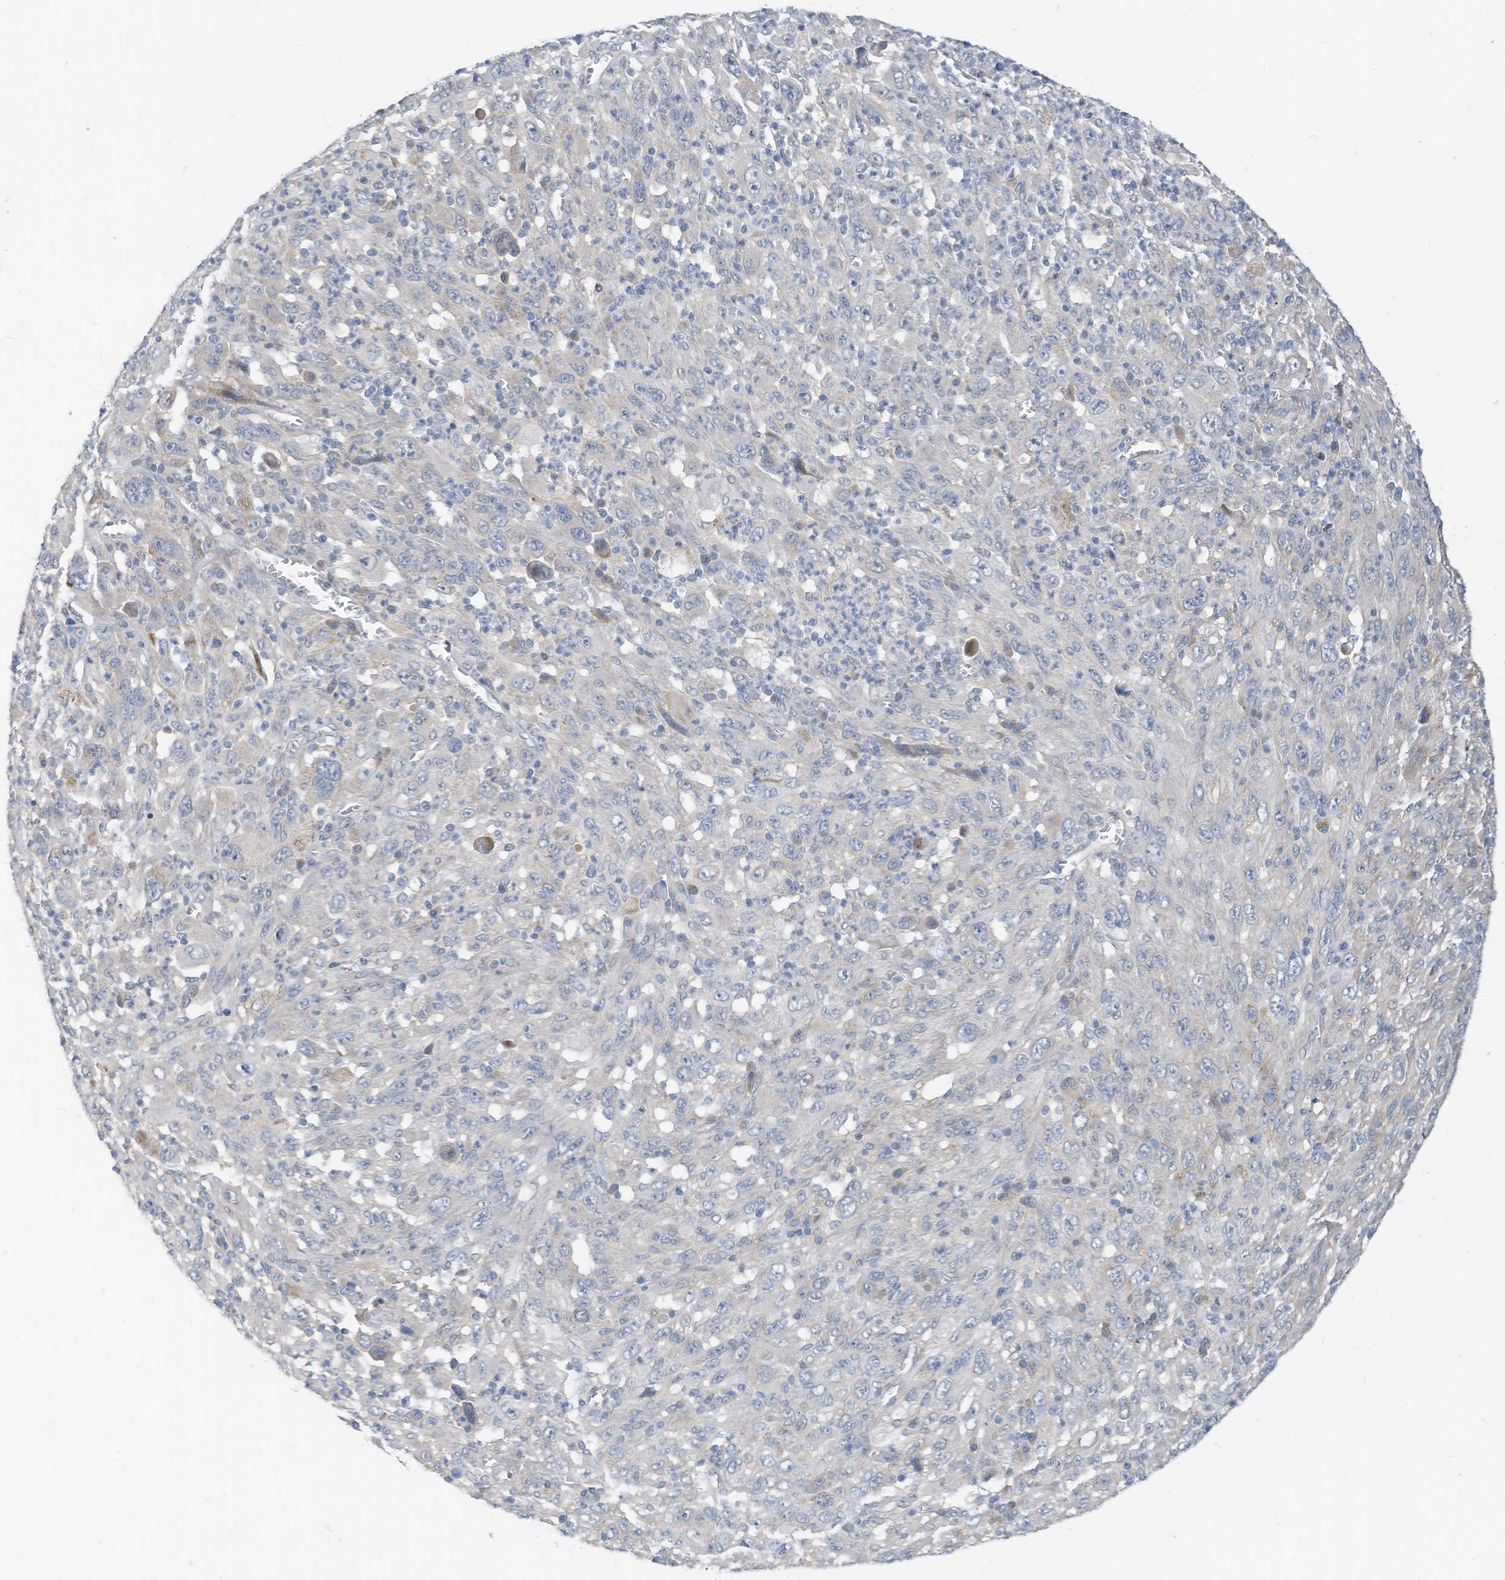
{"staining": {"intensity": "weak", "quantity": "<25%", "location": "cytoplasmic/membranous"}, "tissue": "melanoma", "cell_type": "Tumor cells", "image_type": "cancer", "snomed": [{"axis": "morphology", "description": "Malignant melanoma, Metastatic site"}, {"axis": "topography", "description": "Skin"}], "caption": "The immunohistochemistry photomicrograph has no significant positivity in tumor cells of melanoma tissue.", "gene": "LDAH", "patient": {"sex": "female", "age": 56}}